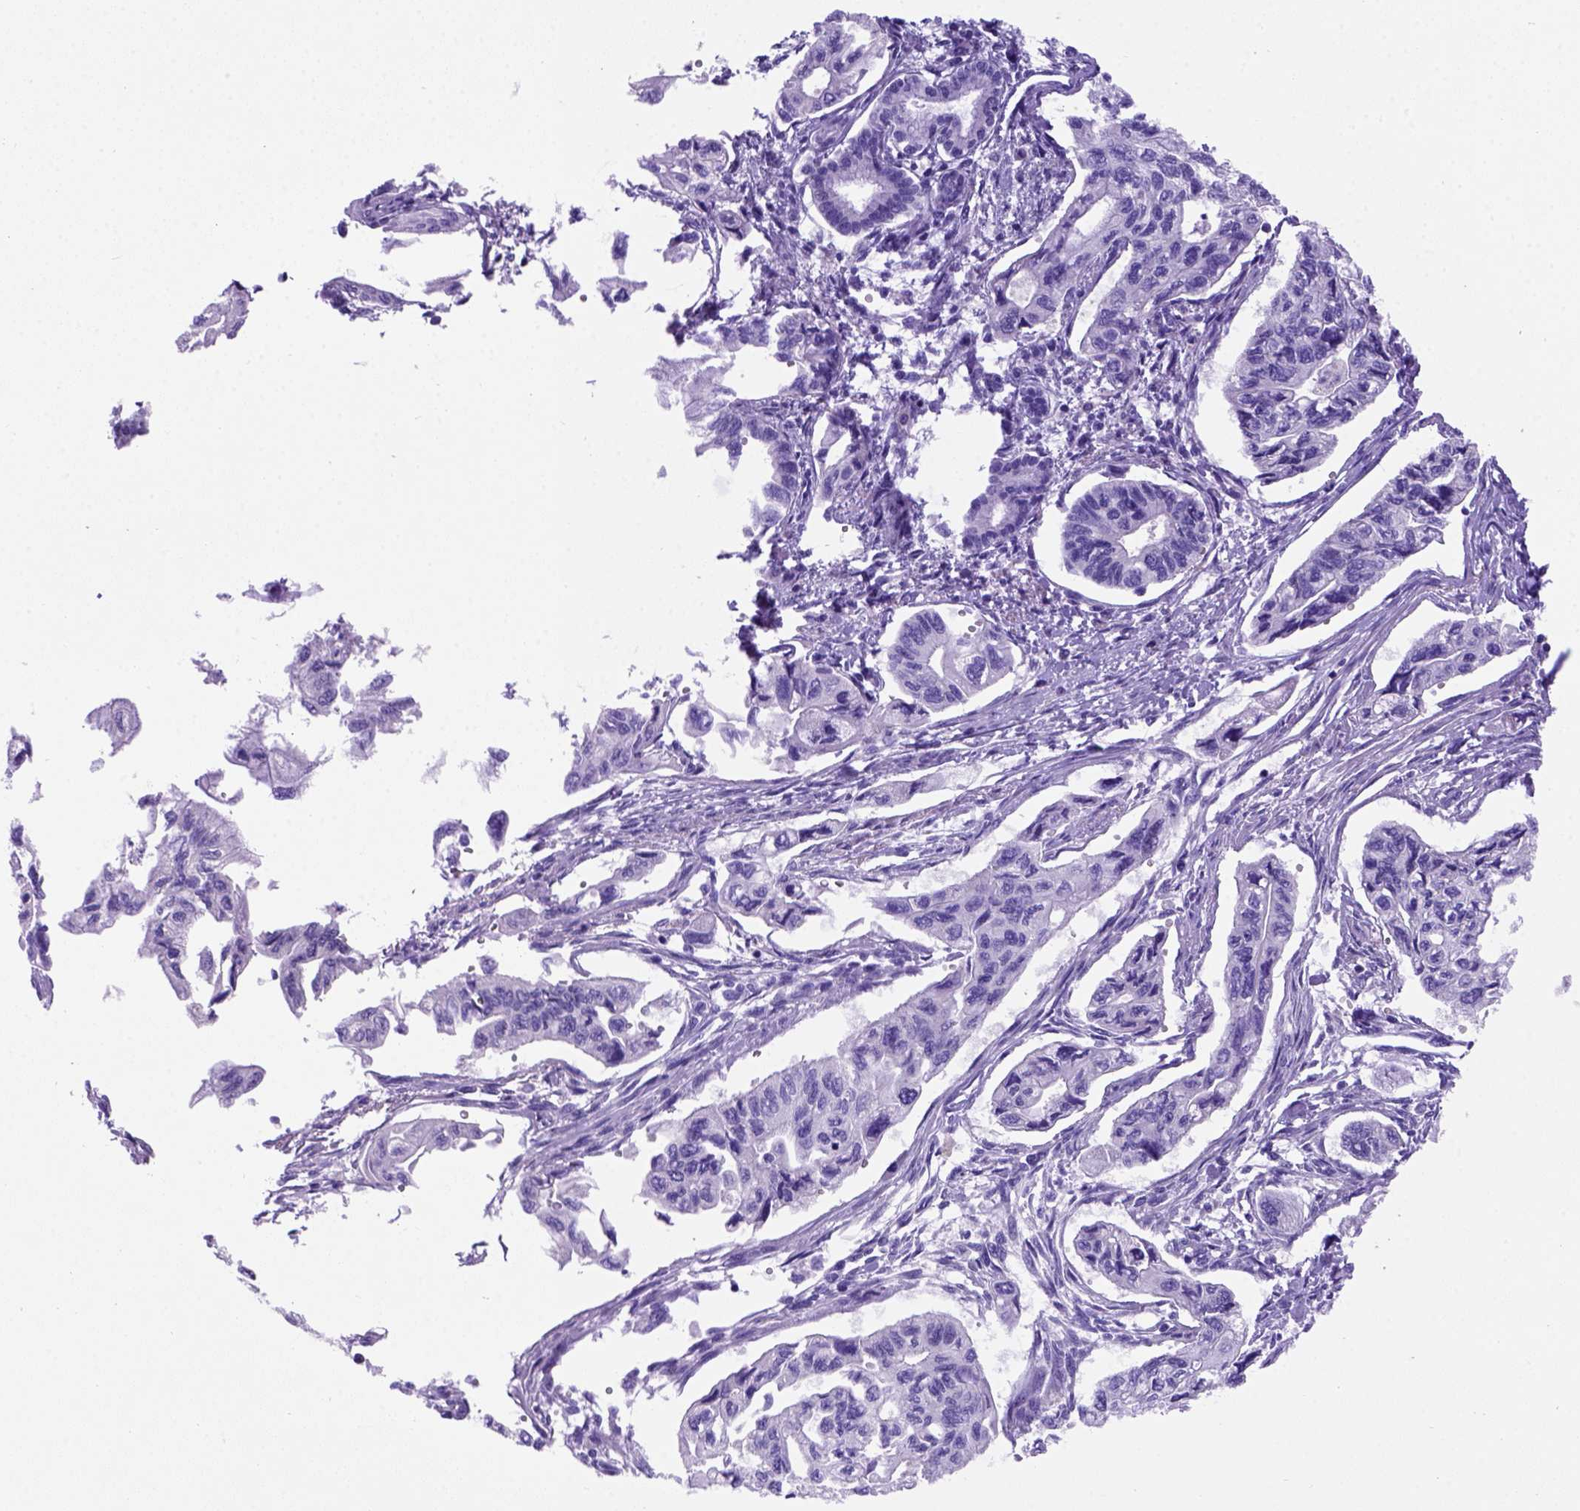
{"staining": {"intensity": "negative", "quantity": "none", "location": "none"}, "tissue": "pancreatic cancer", "cell_type": "Tumor cells", "image_type": "cancer", "snomed": [{"axis": "morphology", "description": "Adenocarcinoma, NOS"}, {"axis": "topography", "description": "Pancreas"}], "caption": "Pancreatic cancer (adenocarcinoma) was stained to show a protein in brown. There is no significant staining in tumor cells.", "gene": "FOXI1", "patient": {"sex": "female", "age": 76}}